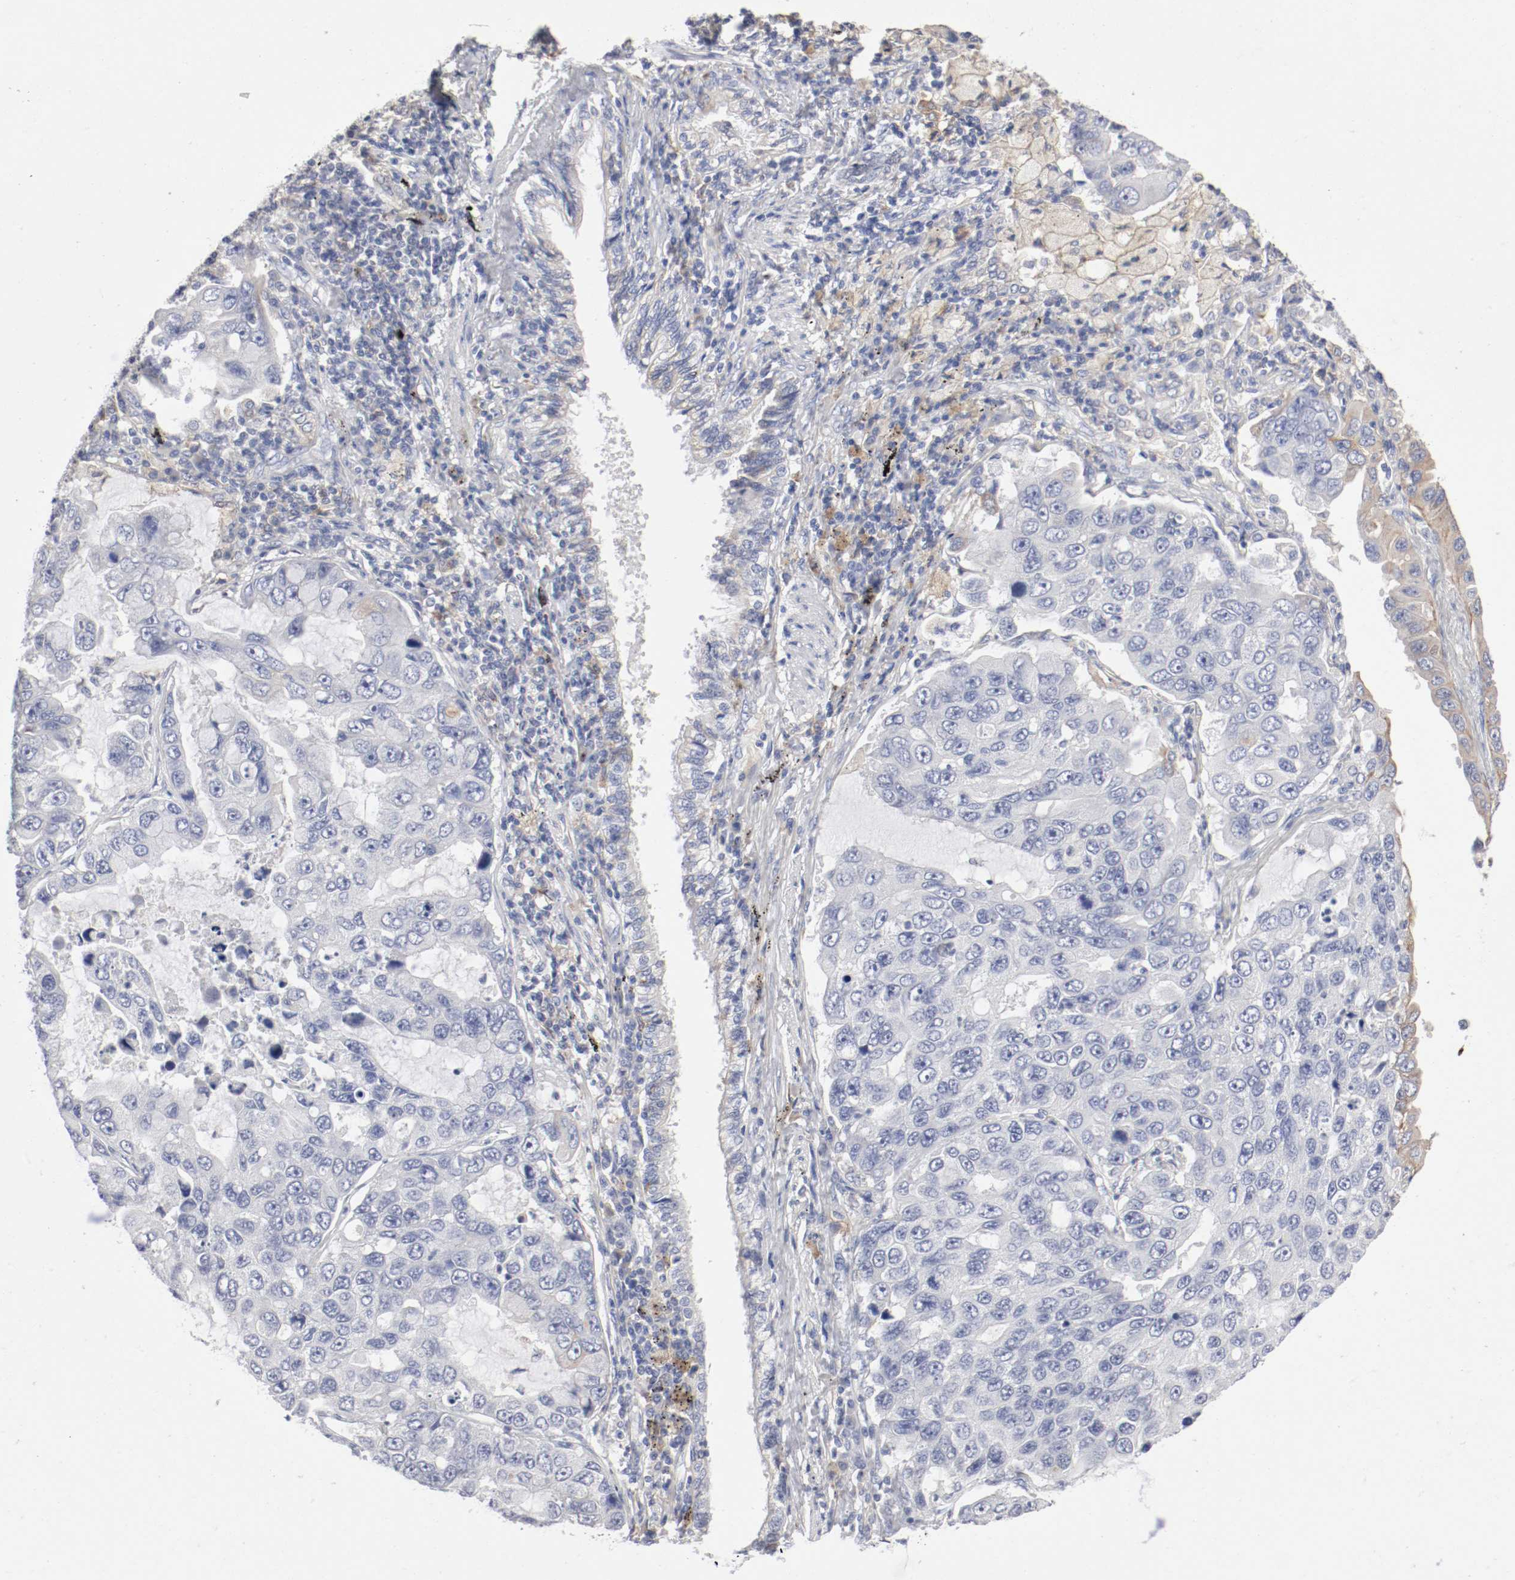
{"staining": {"intensity": "negative", "quantity": "none", "location": "none"}, "tissue": "lung cancer", "cell_type": "Tumor cells", "image_type": "cancer", "snomed": [{"axis": "morphology", "description": "Adenocarcinoma, NOS"}, {"axis": "topography", "description": "Lung"}], "caption": "Human lung cancer (adenocarcinoma) stained for a protein using immunohistochemistry (IHC) shows no expression in tumor cells.", "gene": "FGFBP1", "patient": {"sex": "male", "age": 64}}